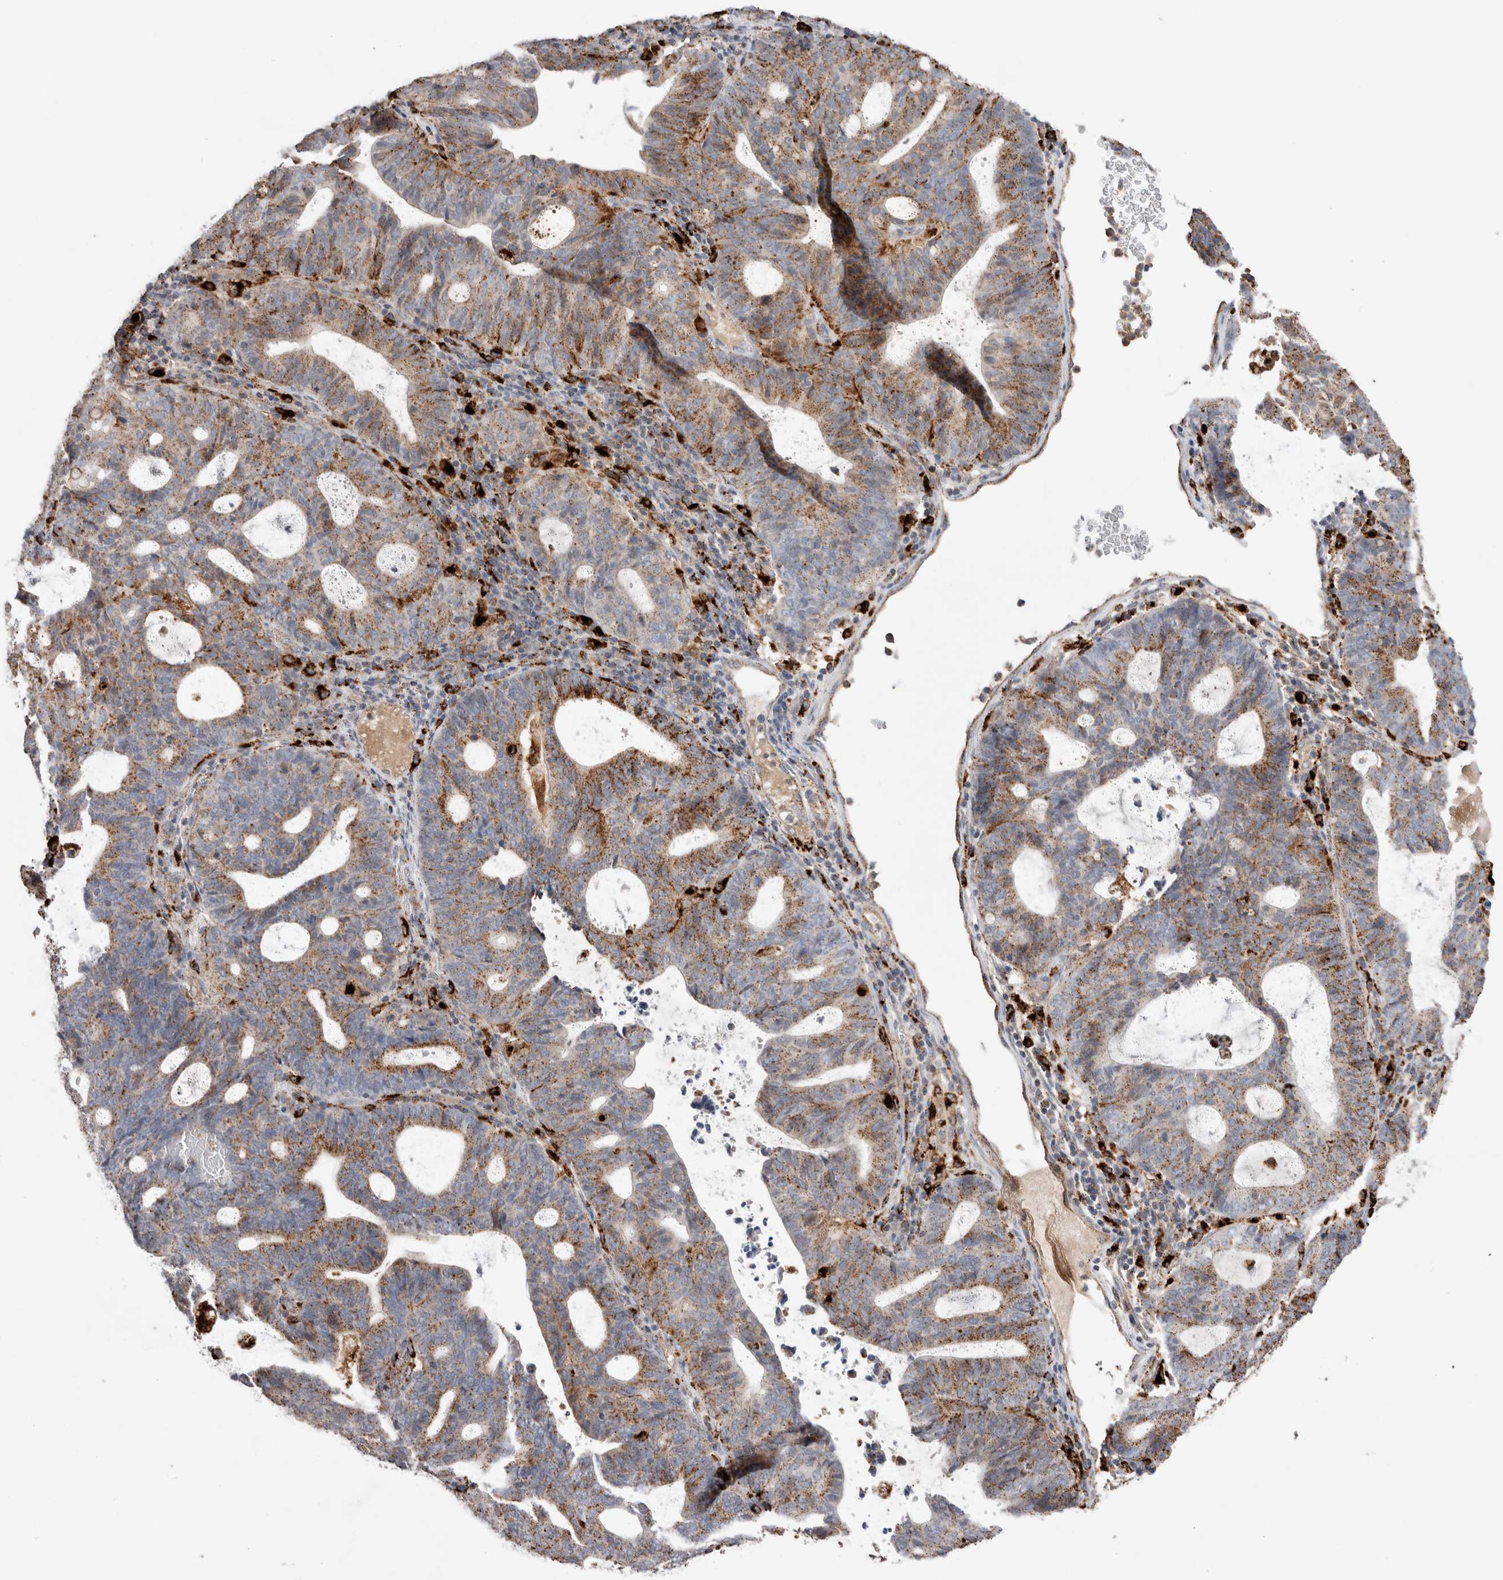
{"staining": {"intensity": "moderate", "quantity": ">75%", "location": "cytoplasmic/membranous"}, "tissue": "endometrial cancer", "cell_type": "Tumor cells", "image_type": "cancer", "snomed": [{"axis": "morphology", "description": "Adenocarcinoma, NOS"}, {"axis": "topography", "description": "Uterus"}], "caption": "Moderate cytoplasmic/membranous protein positivity is seen in approximately >75% of tumor cells in adenocarcinoma (endometrial). The staining was performed using DAB (3,3'-diaminobenzidine), with brown indicating positive protein expression. Nuclei are stained blue with hematoxylin.", "gene": "CTSA", "patient": {"sex": "female", "age": 83}}